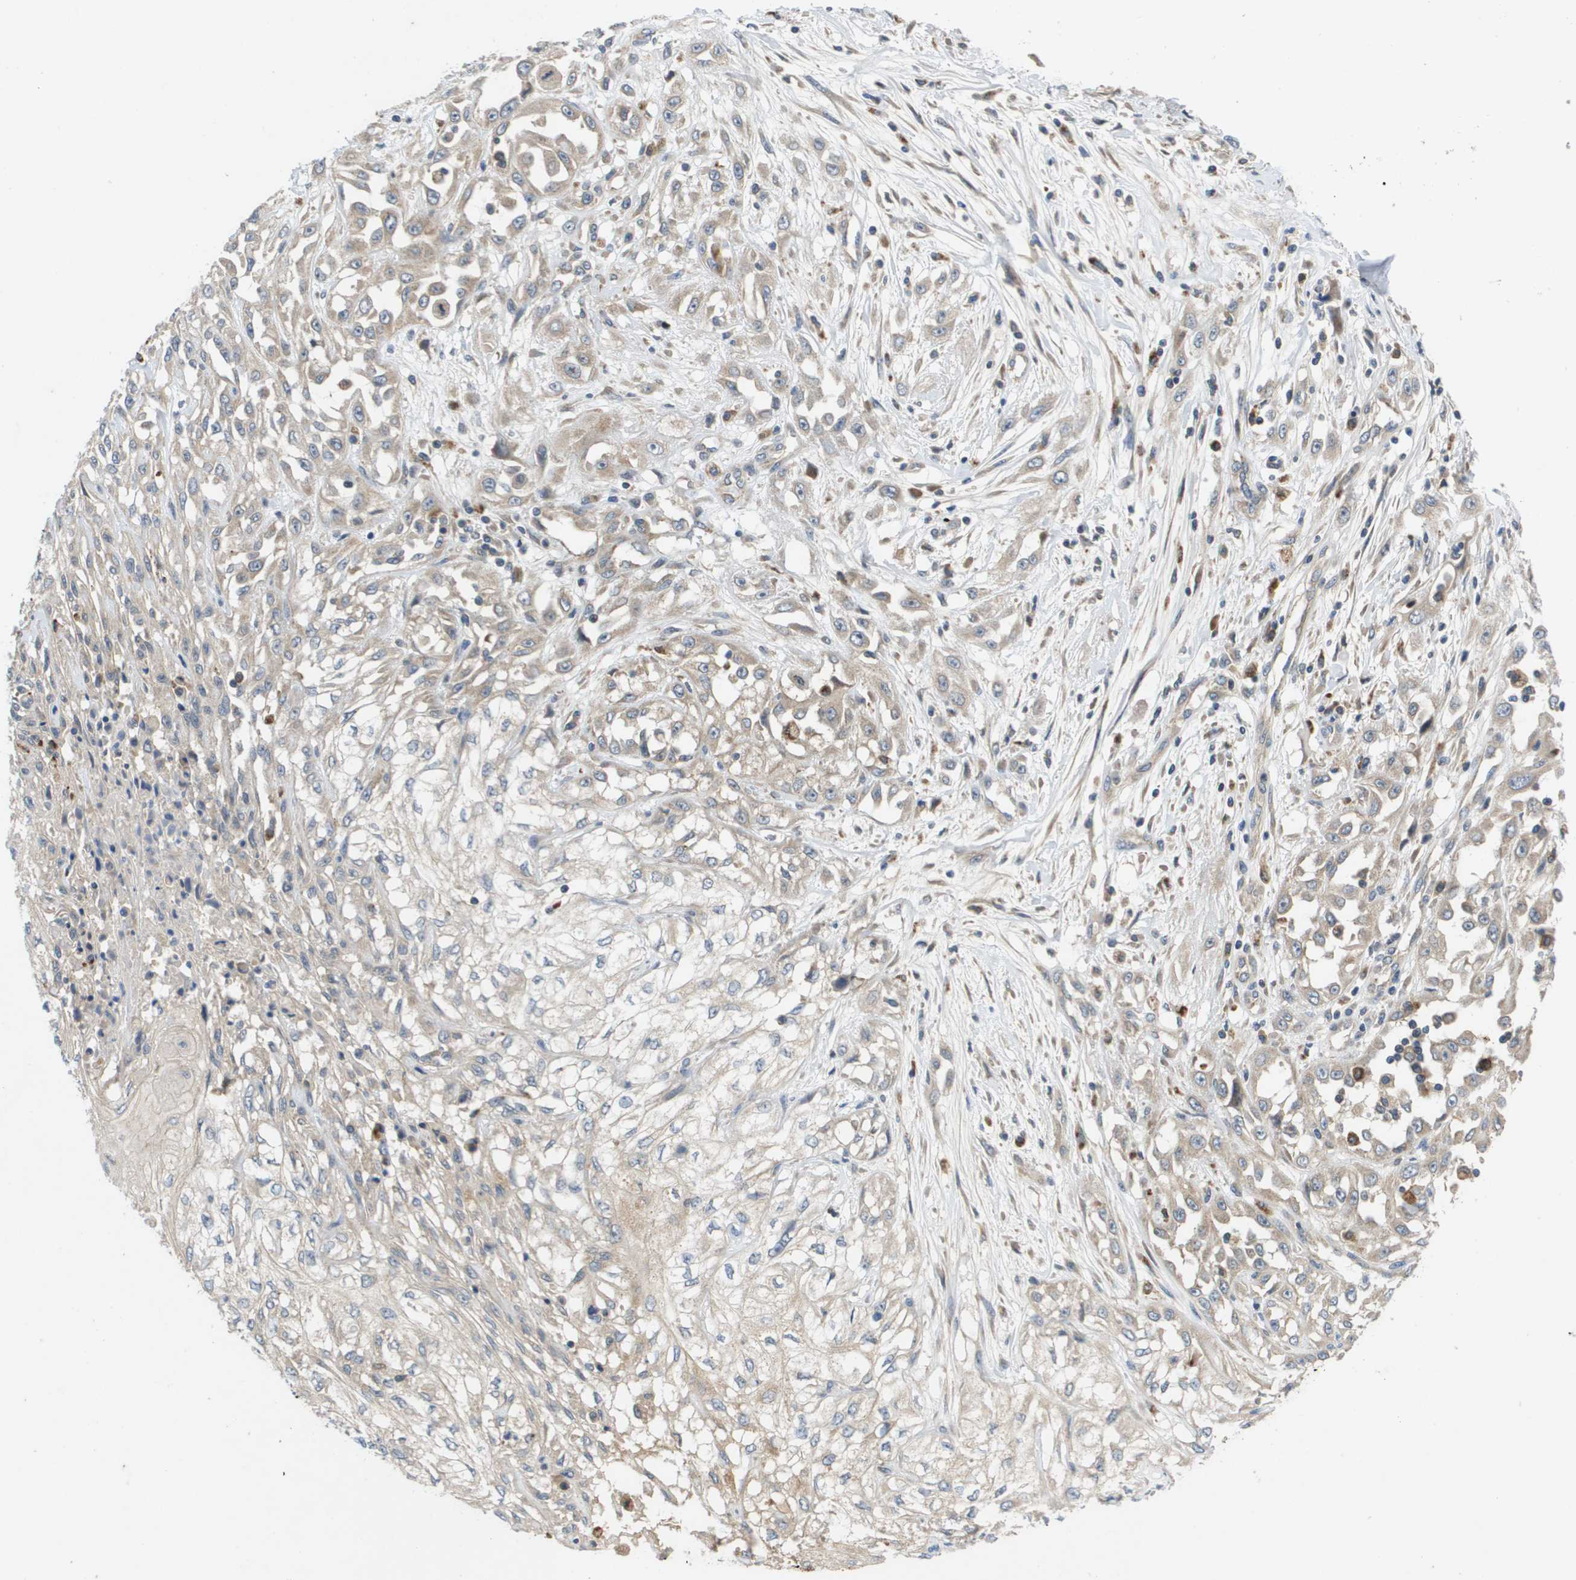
{"staining": {"intensity": "weak", "quantity": "25%-75%", "location": "cytoplasmic/membranous"}, "tissue": "skin cancer", "cell_type": "Tumor cells", "image_type": "cancer", "snomed": [{"axis": "morphology", "description": "Squamous cell carcinoma, NOS"}, {"axis": "morphology", "description": "Squamous cell carcinoma, metastatic, NOS"}, {"axis": "topography", "description": "Skin"}, {"axis": "topography", "description": "Lymph node"}], "caption": "Protein analysis of skin squamous cell carcinoma tissue exhibits weak cytoplasmic/membranous staining in approximately 25%-75% of tumor cells.", "gene": "SLC25A20", "patient": {"sex": "male", "age": 75}}